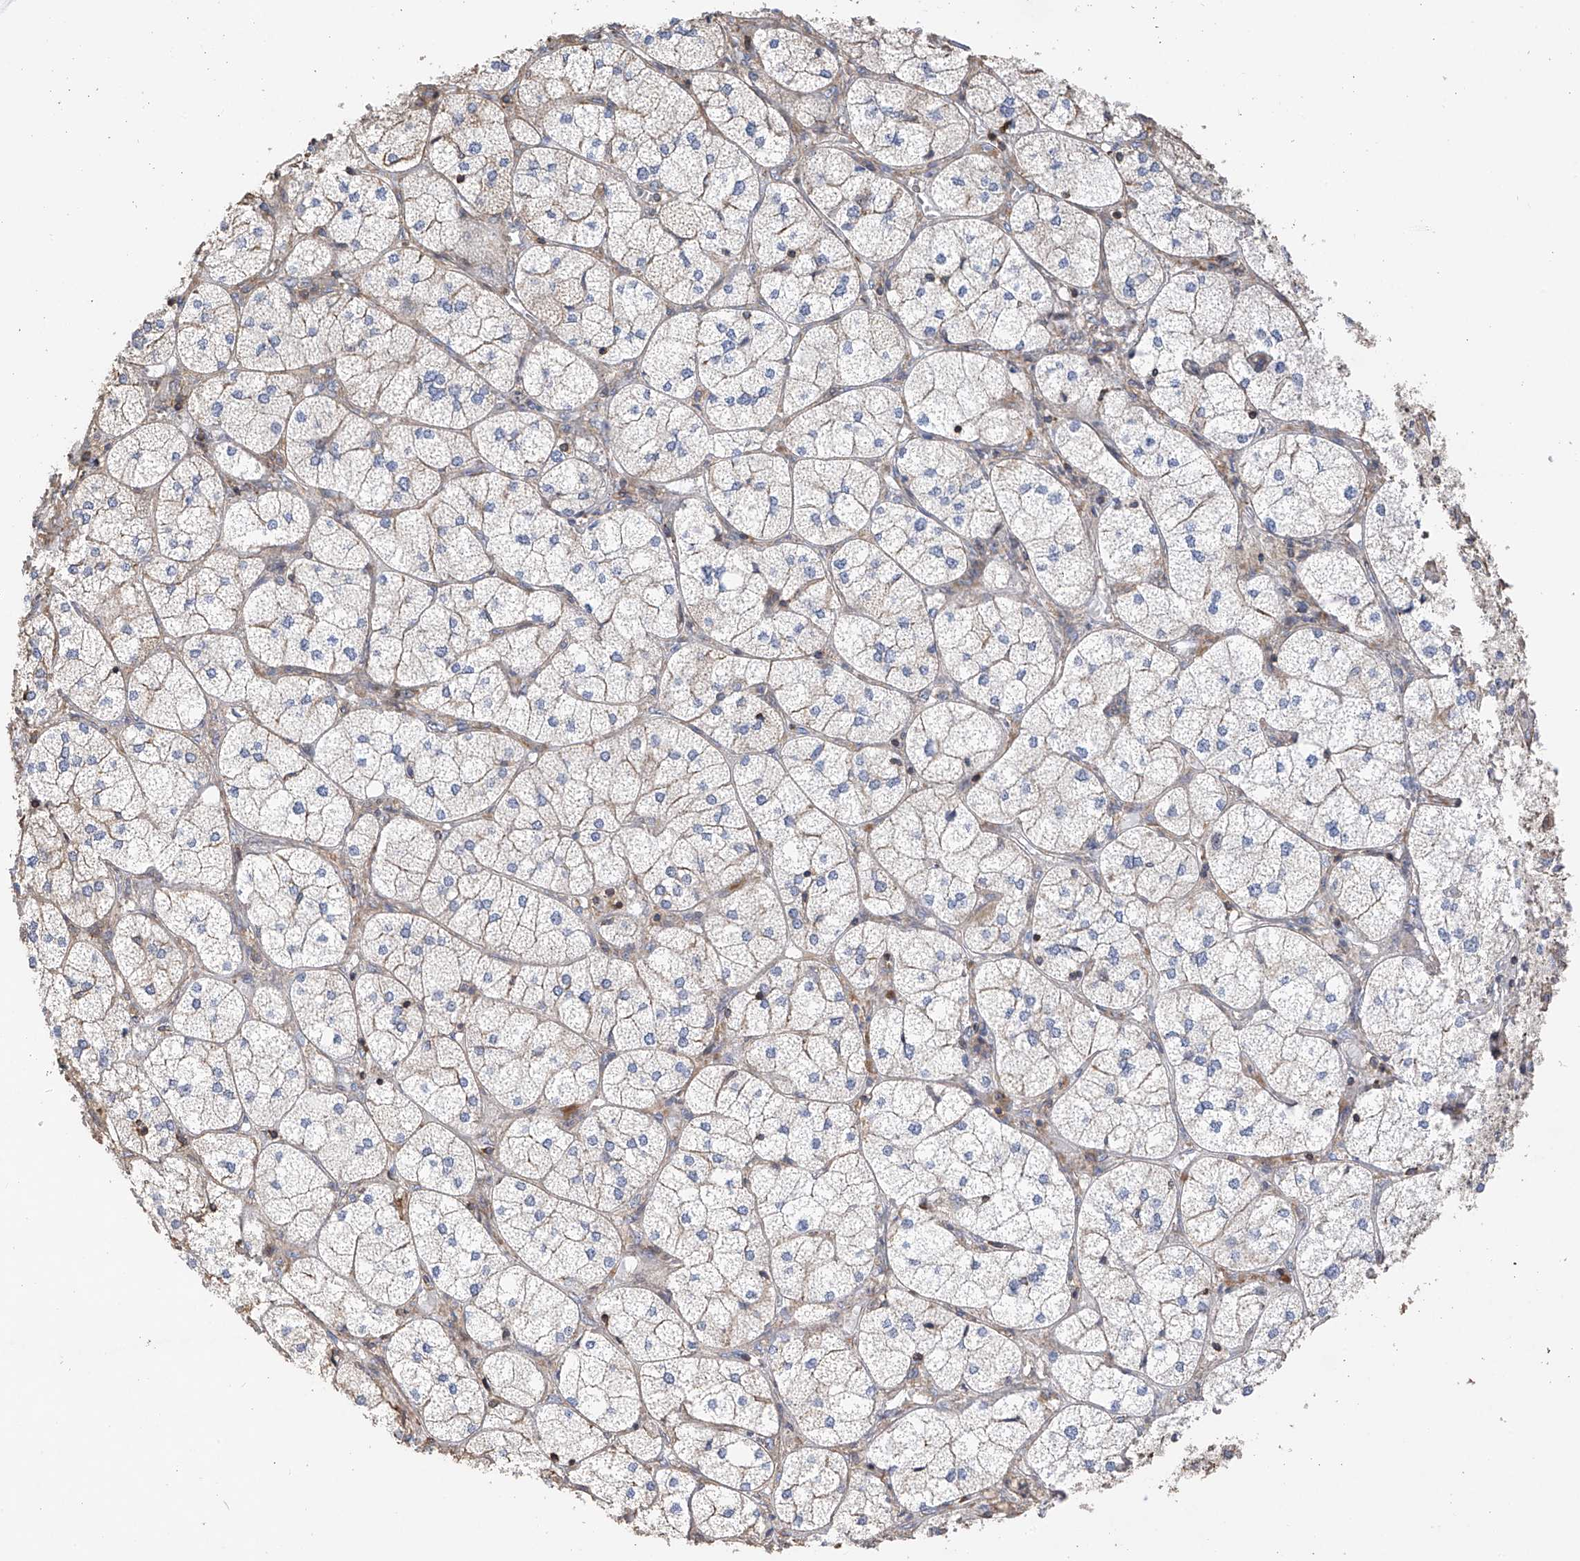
{"staining": {"intensity": "moderate", "quantity": "25%-75%", "location": "cytoplasmic/membranous"}, "tissue": "adrenal gland", "cell_type": "Glandular cells", "image_type": "normal", "snomed": [{"axis": "morphology", "description": "Normal tissue, NOS"}, {"axis": "topography", "description": "Adrenal gland"}], "caption": "Brown immunohistochemical staining in unremarkable adrenal gland exhibits moderate cytoplasmic/membranous staining in about 25%-75% of glandular cells.", "gene": "SLC43A3", "patient": {"sex": "female", "age": 61}}